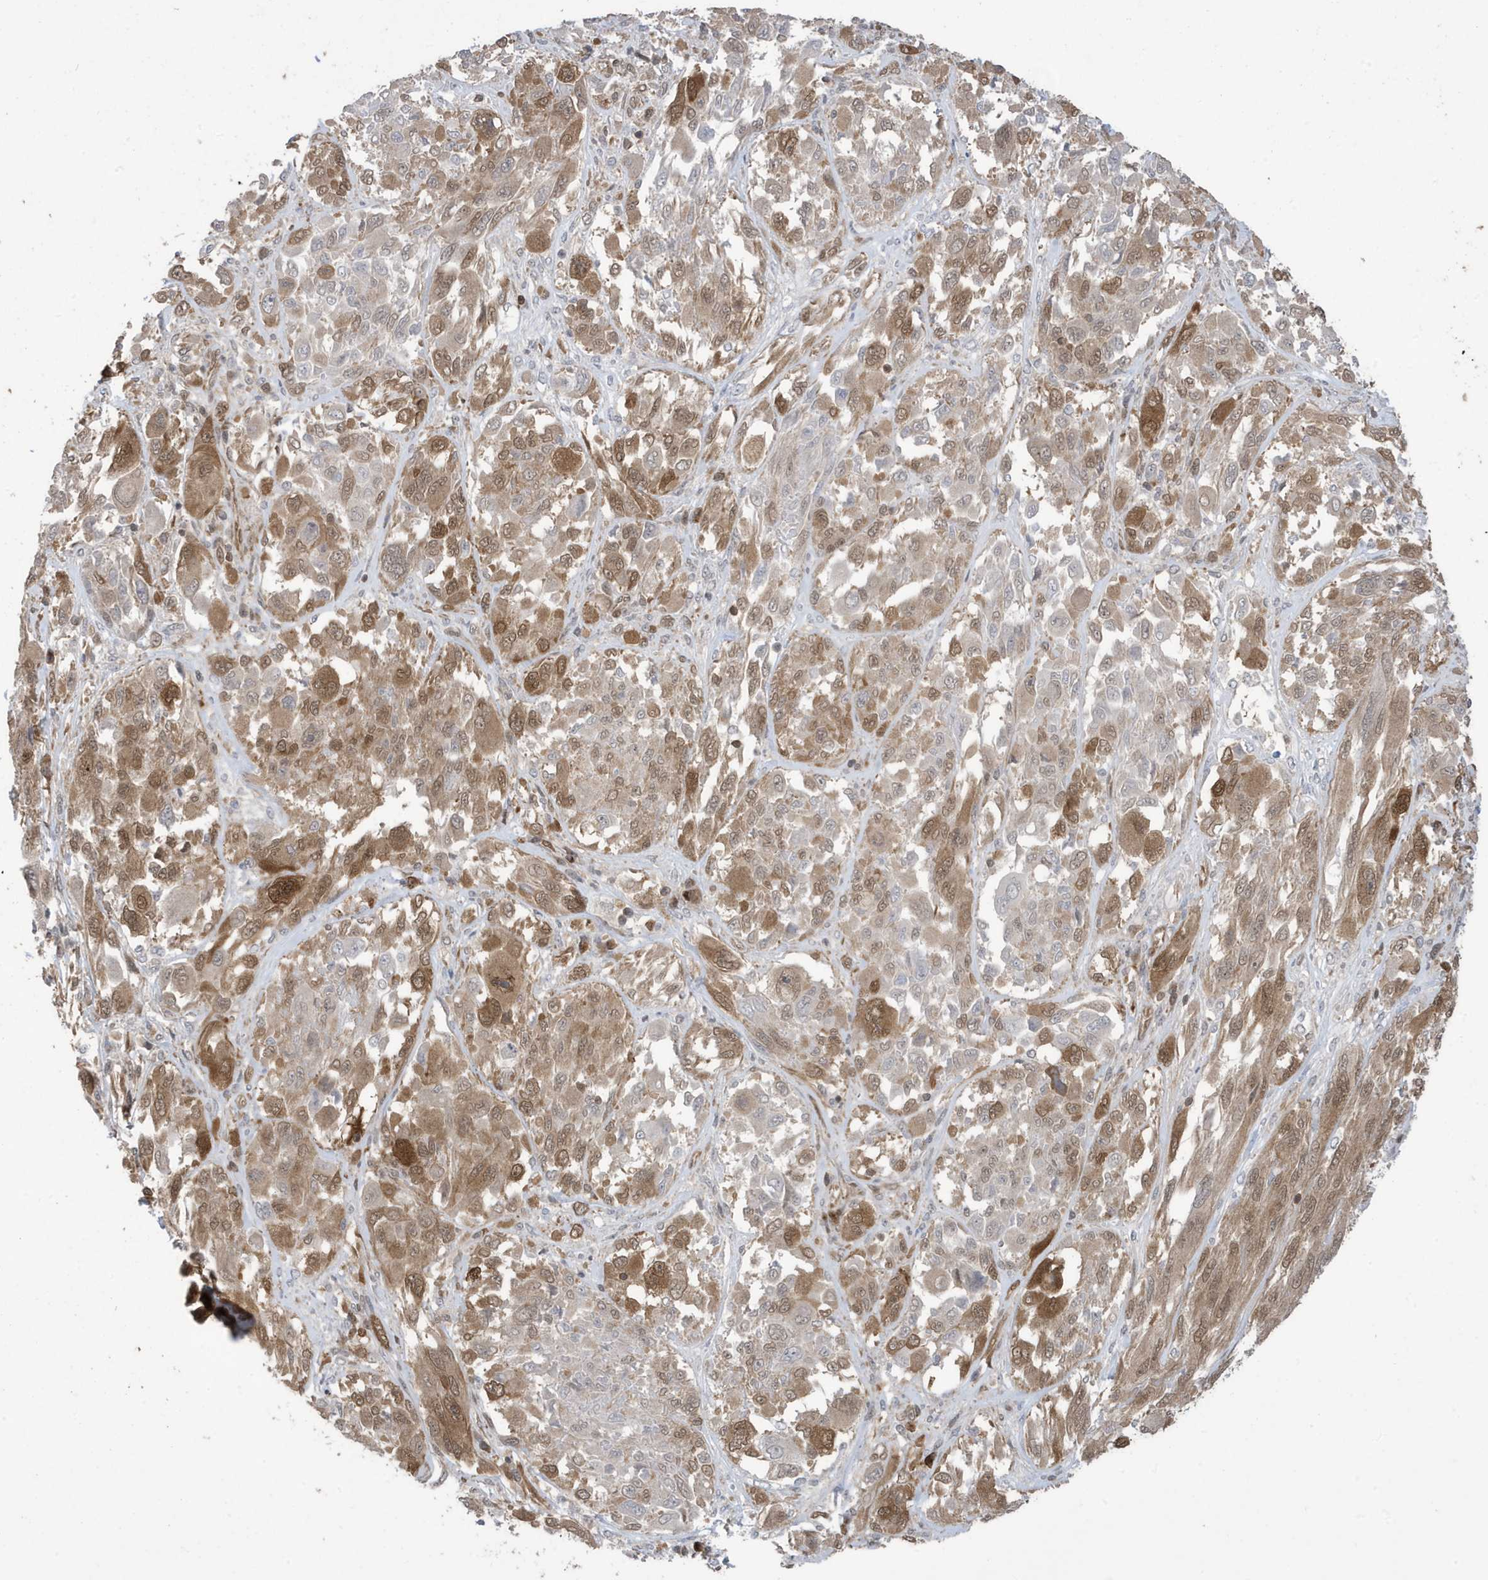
{"staining": {"intensity": "moderate", "quantity": ">75%", "location": "cytoplasmic/membranous,nuclear"}, "tissue": "melanoma", "cell_type": "Tumor cells", "image_type": "cancer", "snomed": [{"axis": "morphology", "description": "Malignant melanoma, NOS"}, {"axis": "topography", "description": "Skin"}], "caption": "Melanoma was stained to show a protein in brown. There is medium levels of moderate cytoplasmic/membranous and nuclear expression in about >75% of tumor cells.", "gene": "UBQLN1", "patient": {"sex": "female", "age": 91}}